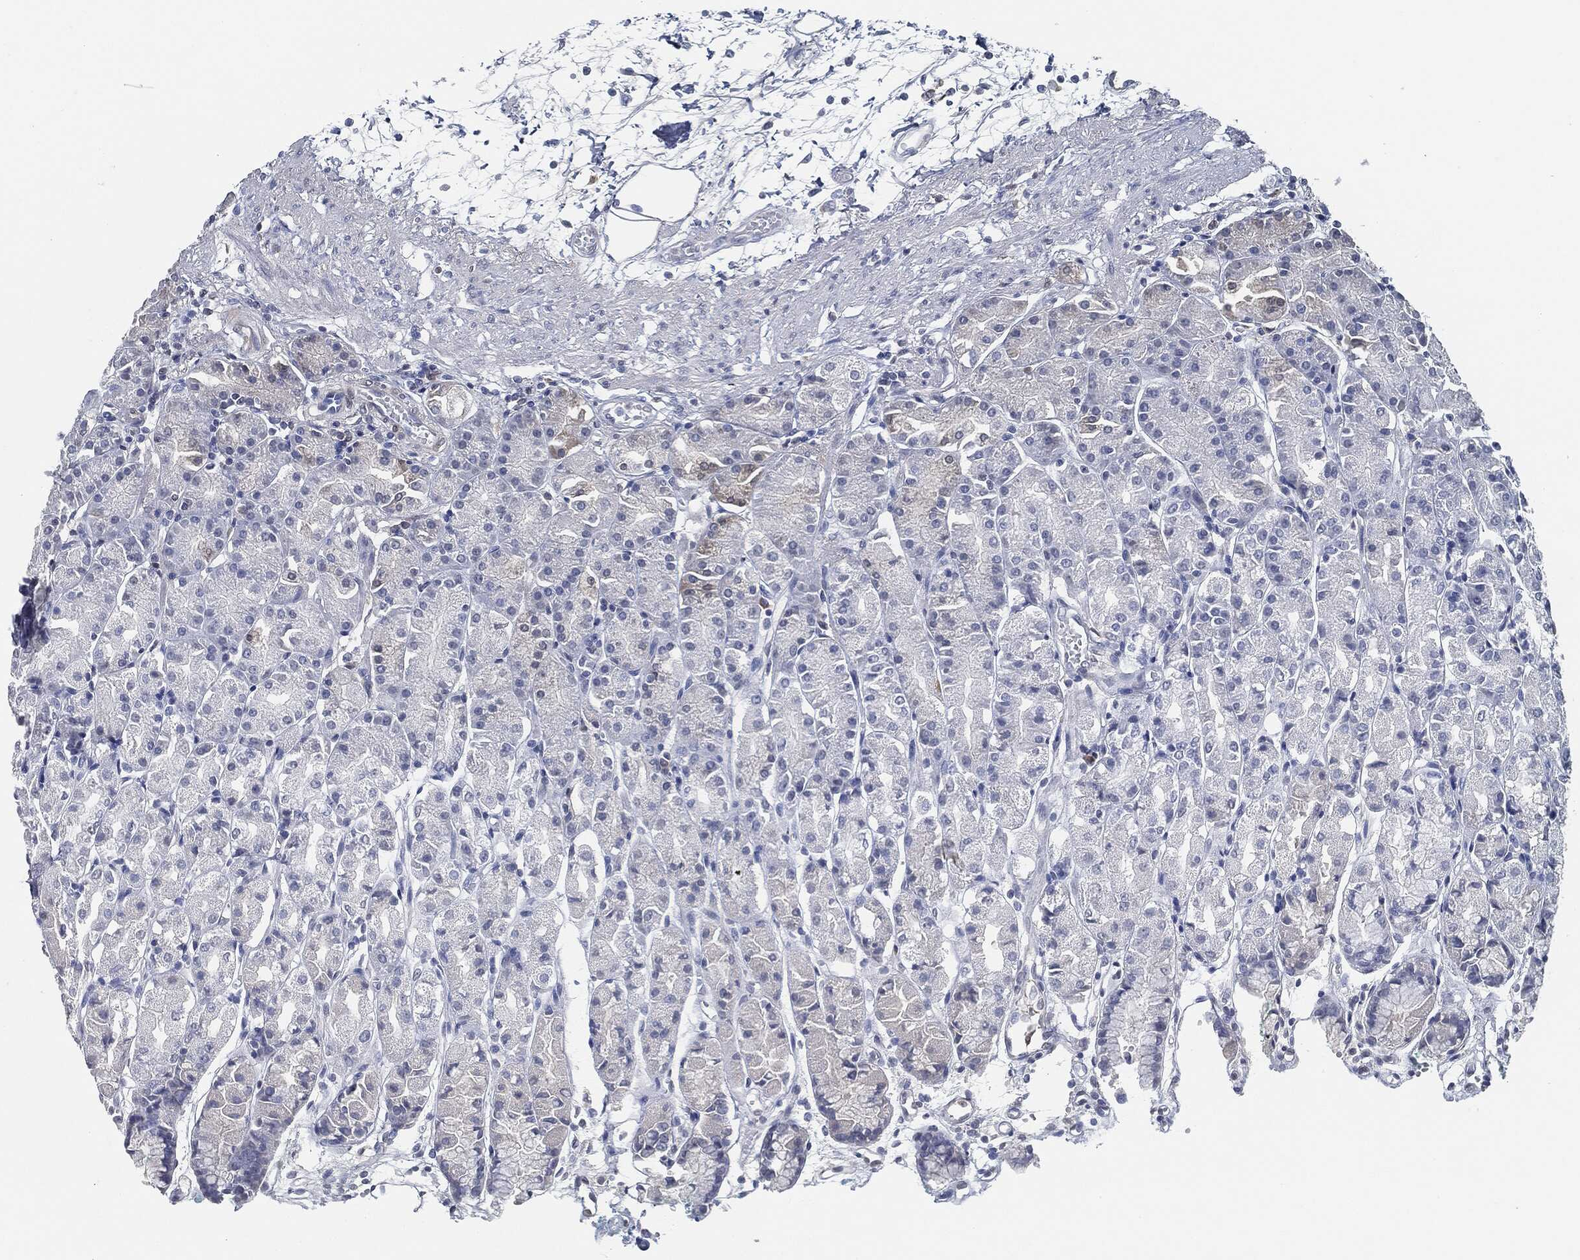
{"staining": {"intensity": "negative", "quantity": "none", "location": "none"}, "tissue": "stomach", "cell_type": "Glandular cells", "image_type": "normal", "snomed": [{"axis": "morphology", "description": "Normal tissue, NOS"}, {"axis": "morphology", "description": "Adenocarcinoma, NOS"}, {"axis": "topography", "description": "Stomach"}], "caption": "A histopathology image of human stomach is negative for staining in glandular cells. (Brightfield microscopy of DAB (3,3'-diaminobenzidine) IHC at high magnification).", "gene": "SIGLEC7", "patient": {"sex": "female", "age": 81}}